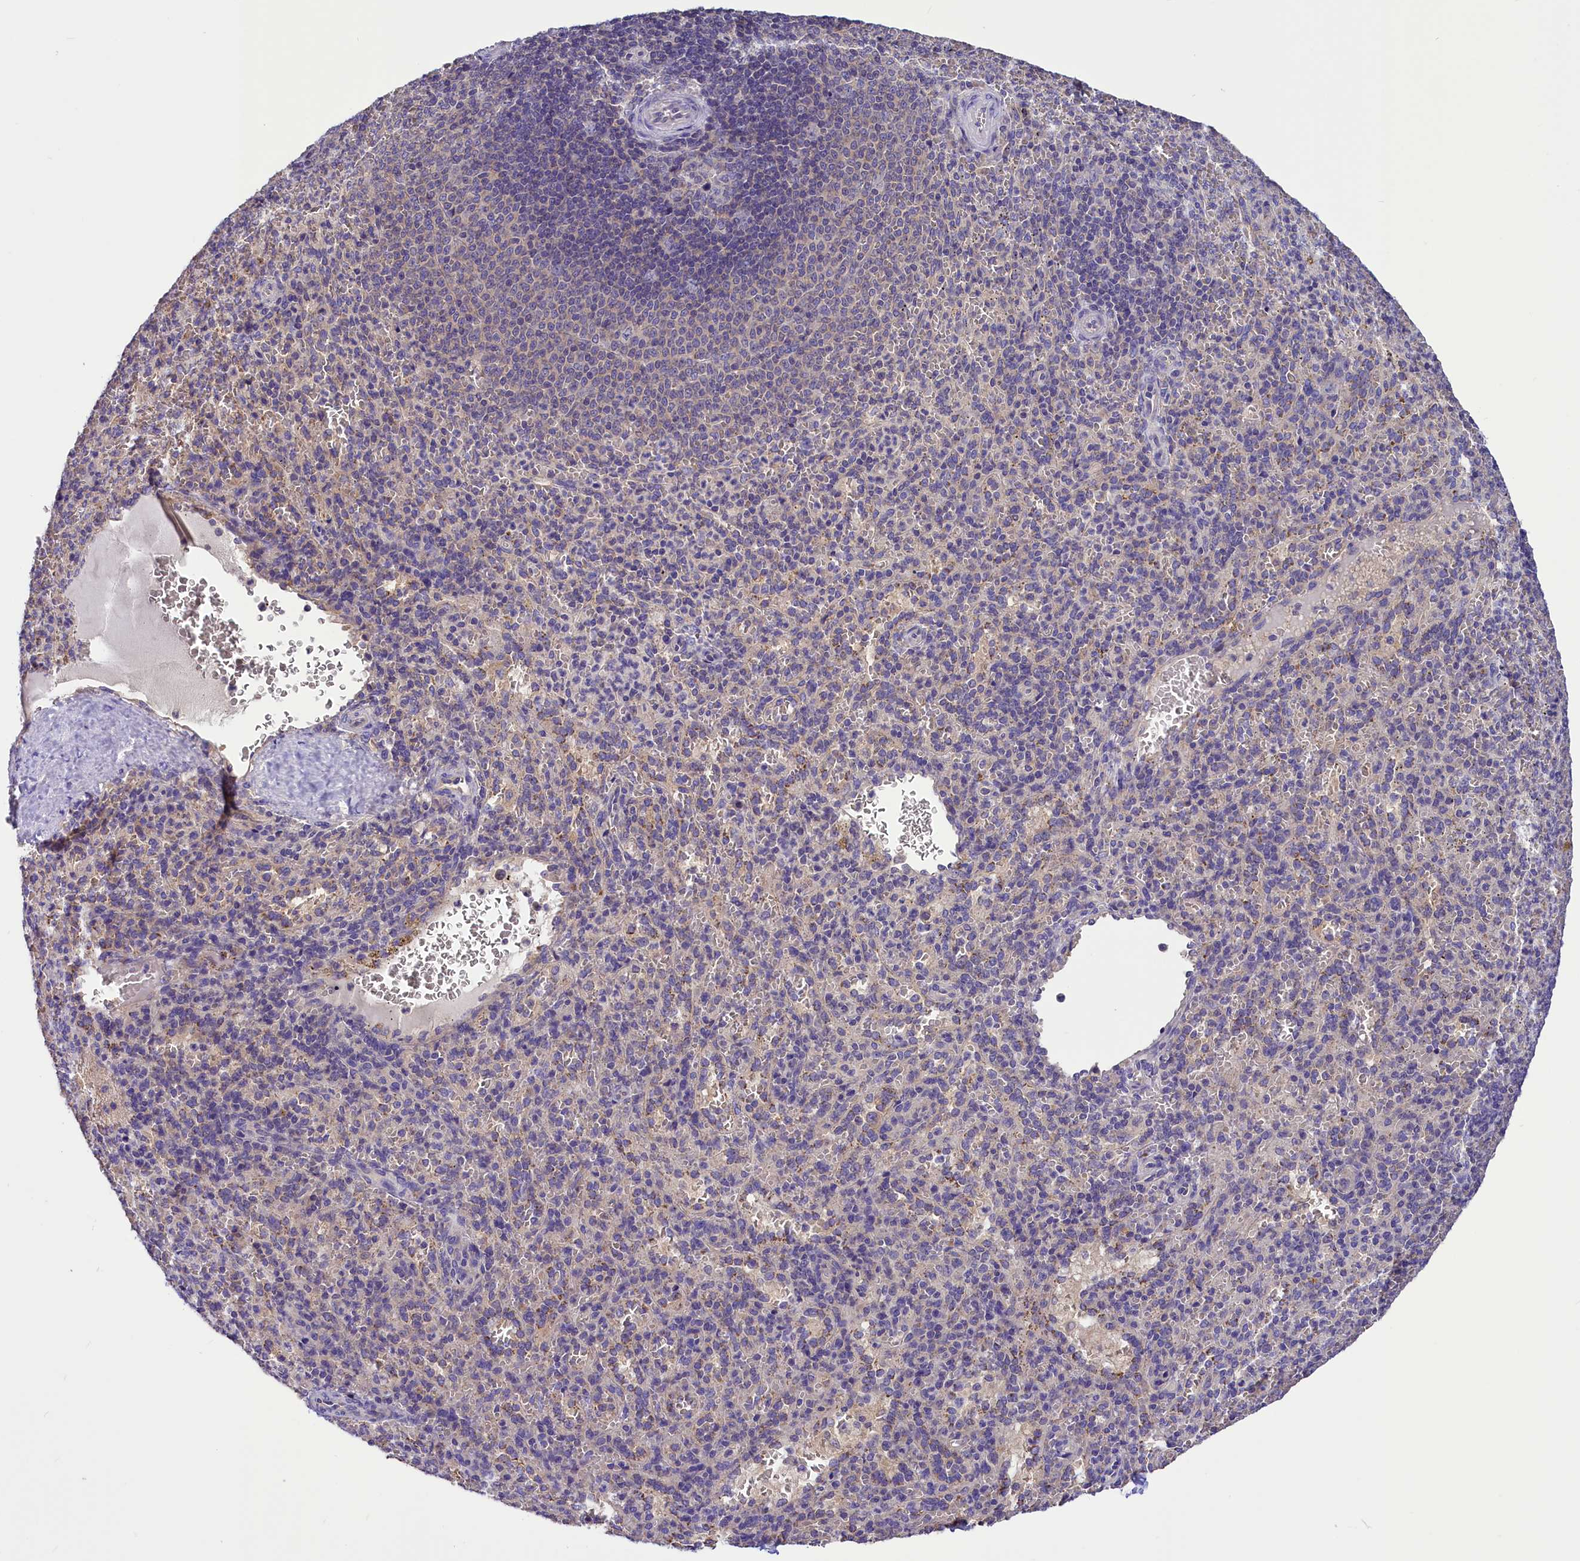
{"staining": {"intensity": "negative", "quantity": "none", "location": "none"}, "tissue": "spleen", "cell_type": "Cells in red pulp", "image_type": "normal", "snomed": [{"axis": "morphology", "description": "Normal tissue, NOS"}, {"axis": "topography", "description": "Spleen"}], "caption": "DAB (3,3'-diaminobenzidine) immunohistochemical staining of benign human spleen demonstrates no significant staining in cells in red pulp. (Stains: DAB (3,3'-diaminobenzidine) immunohistochemistry (IHC) with hematoxylin counter stain, Microscopy: brightfield microscopy at high magnification).", "gene": "AP3B2", "patient": {"sex": "female", "age": 21}}